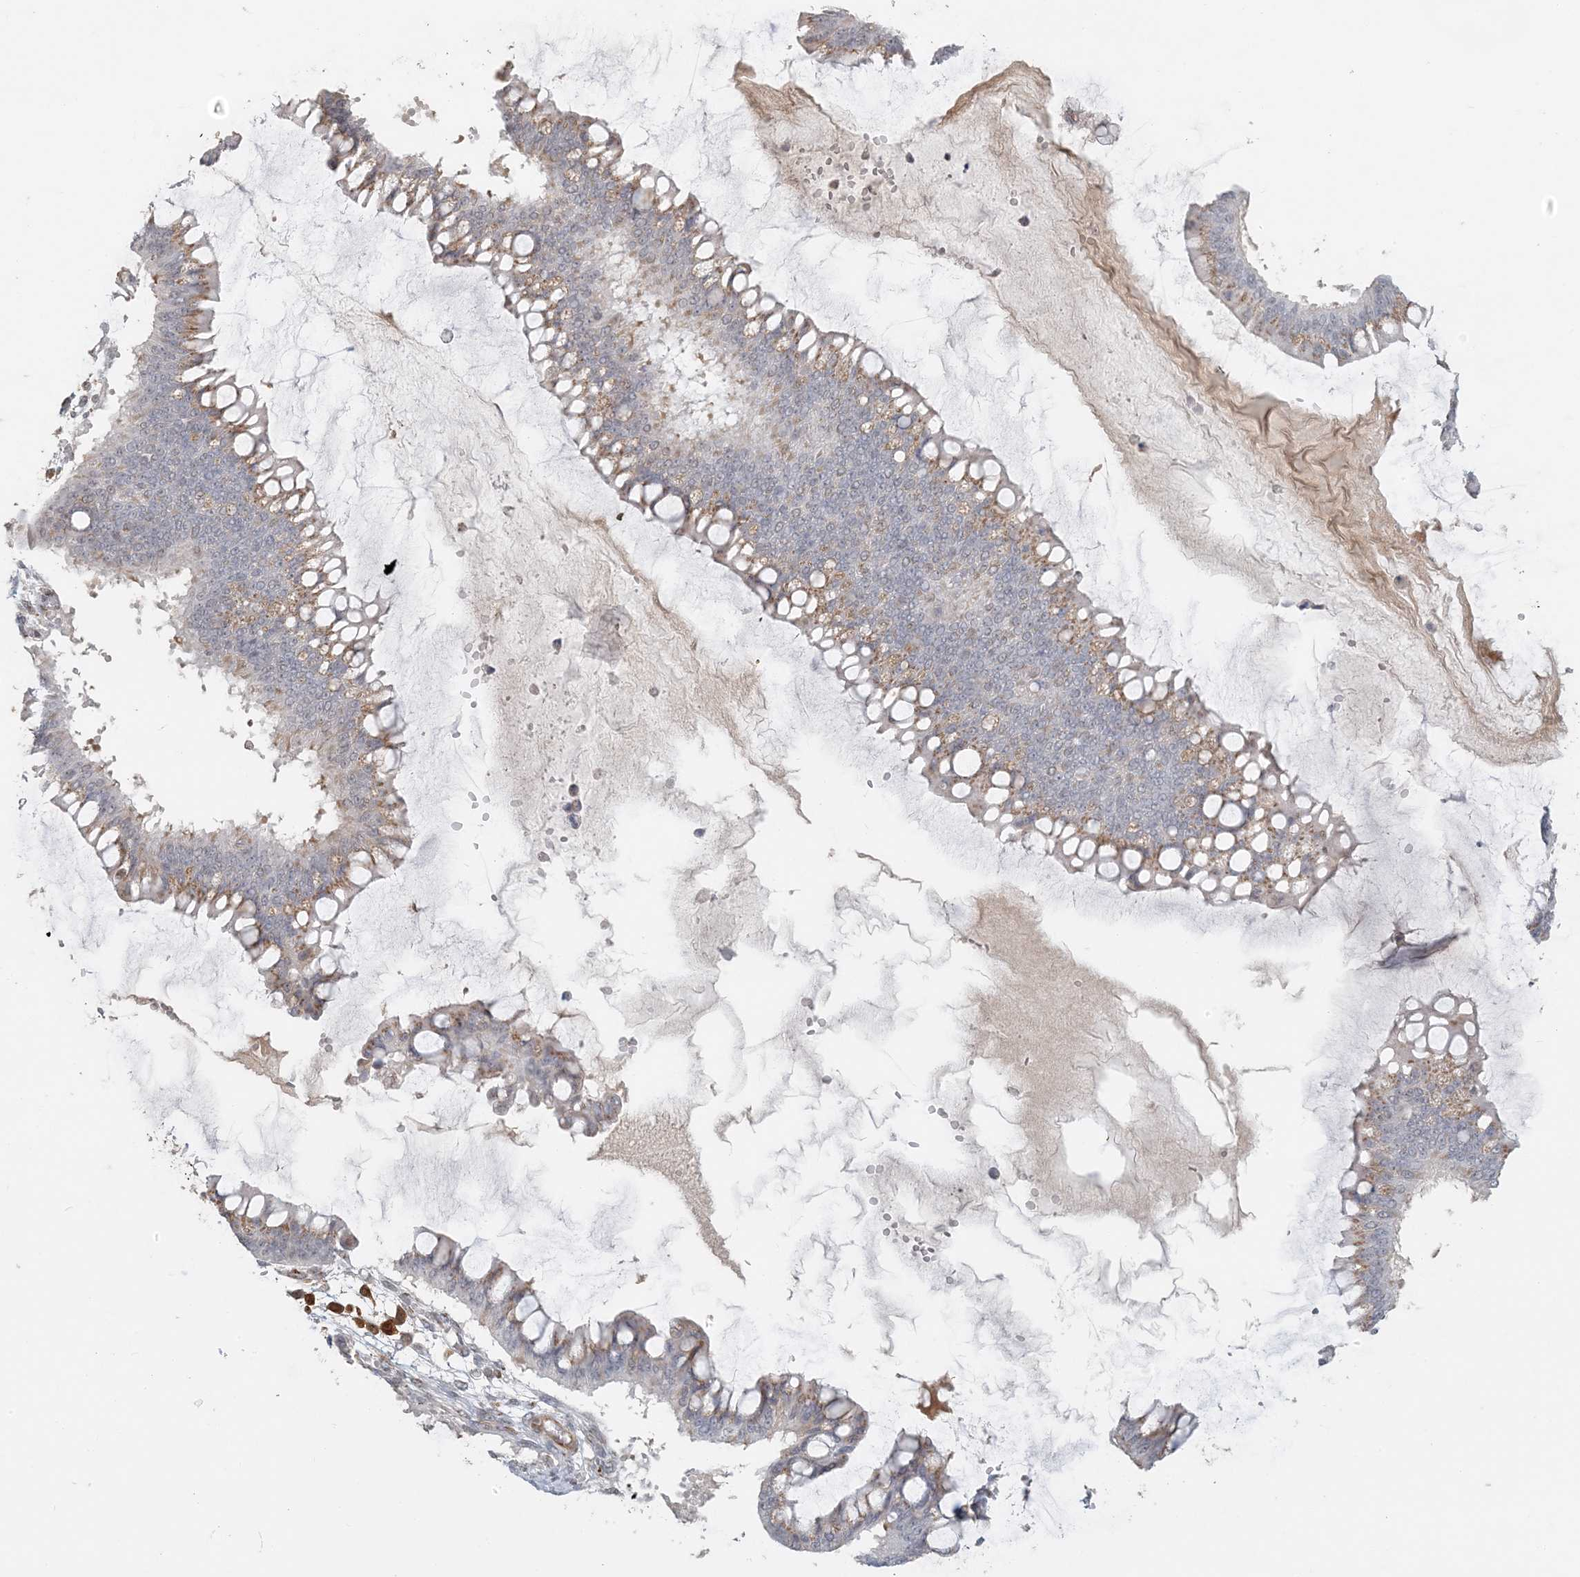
{"staining": {"intensity": "moderate", "quantity": "25%-75%", "location": "cytoplasmic/membranous"}, "tissue": "ovarian cancer", "cell_type": "Tumor cells", "image_type": "cancer", "snomed": [{"axis": "morphology", "description": "Cystadenocarcinoma, mucinous, NOS"}, {"axis": "topography", "description": "Ovary"}], "caption": "Tumor cells demonstrate medium levels of moderate cytoplasmic/membranous positivity in about 25%-75% of cells in ovarian mucinous cystadenocarcinoma.", "gene": "ZCCHC4", "patient": {"sex": "female", "age": 73}}